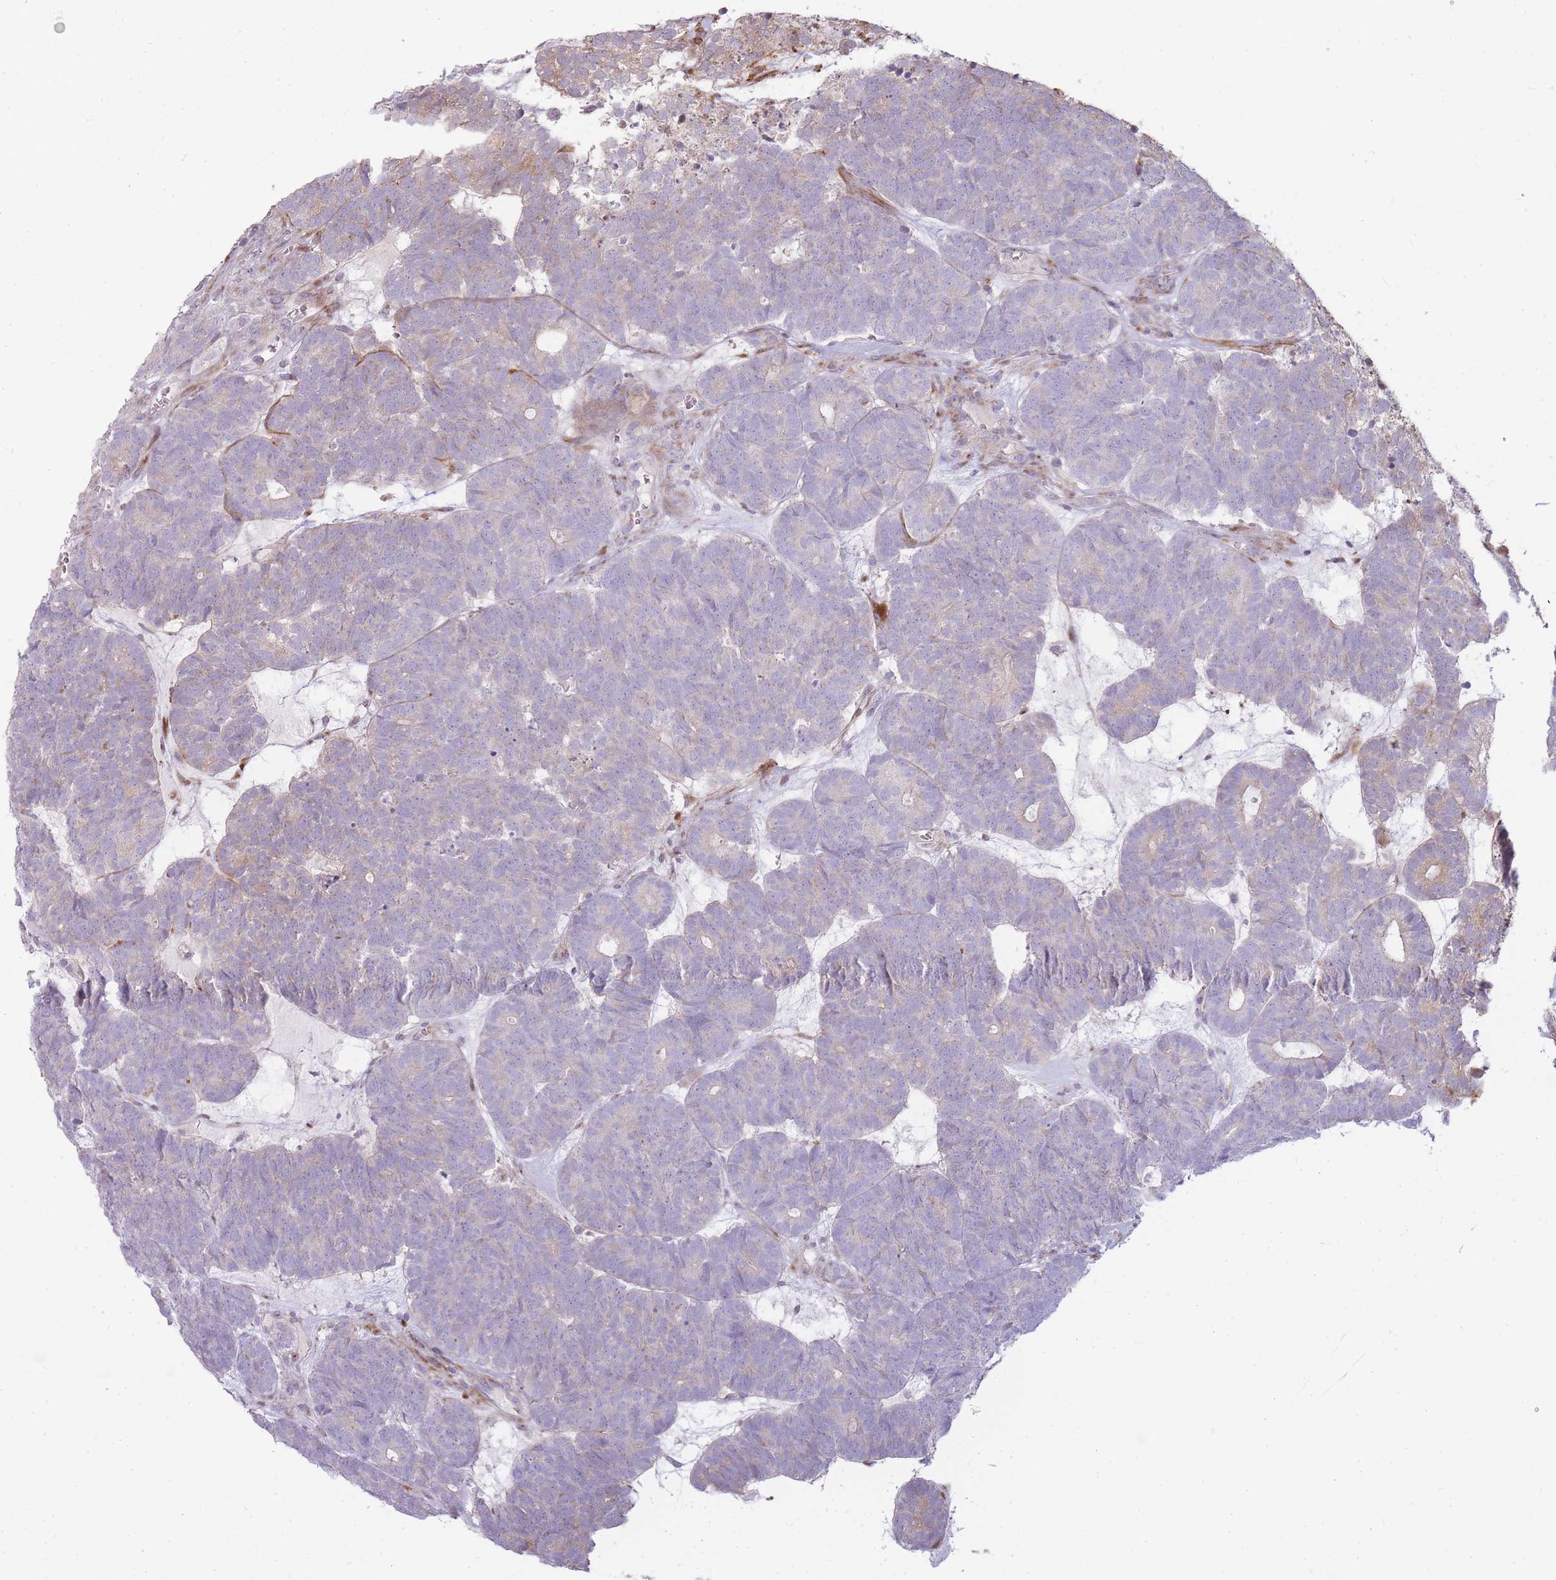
{"staining": {"intensity": "moderate", "quantity": "<25%", "location": "cytoplasmic/membranous"}, "tissue": "head and neck cancer", "cell_type": "Tumor cells", "image_type": "cancer", "snomed": [{"axis": "morphology", "description": "Adenocarcinoma, NOS"}, {"axis": "topography", "description": "Head-Neck"}], "caption": "Moderate cytoplasmic/membranous staining for a protein is identified in about <25% of tumor cells of adenocarcinoma (head and neck) using immunohistochemistry (IHC).", "gene": "PPP3R2", "patient": {"sex": "female", "age": 81}}